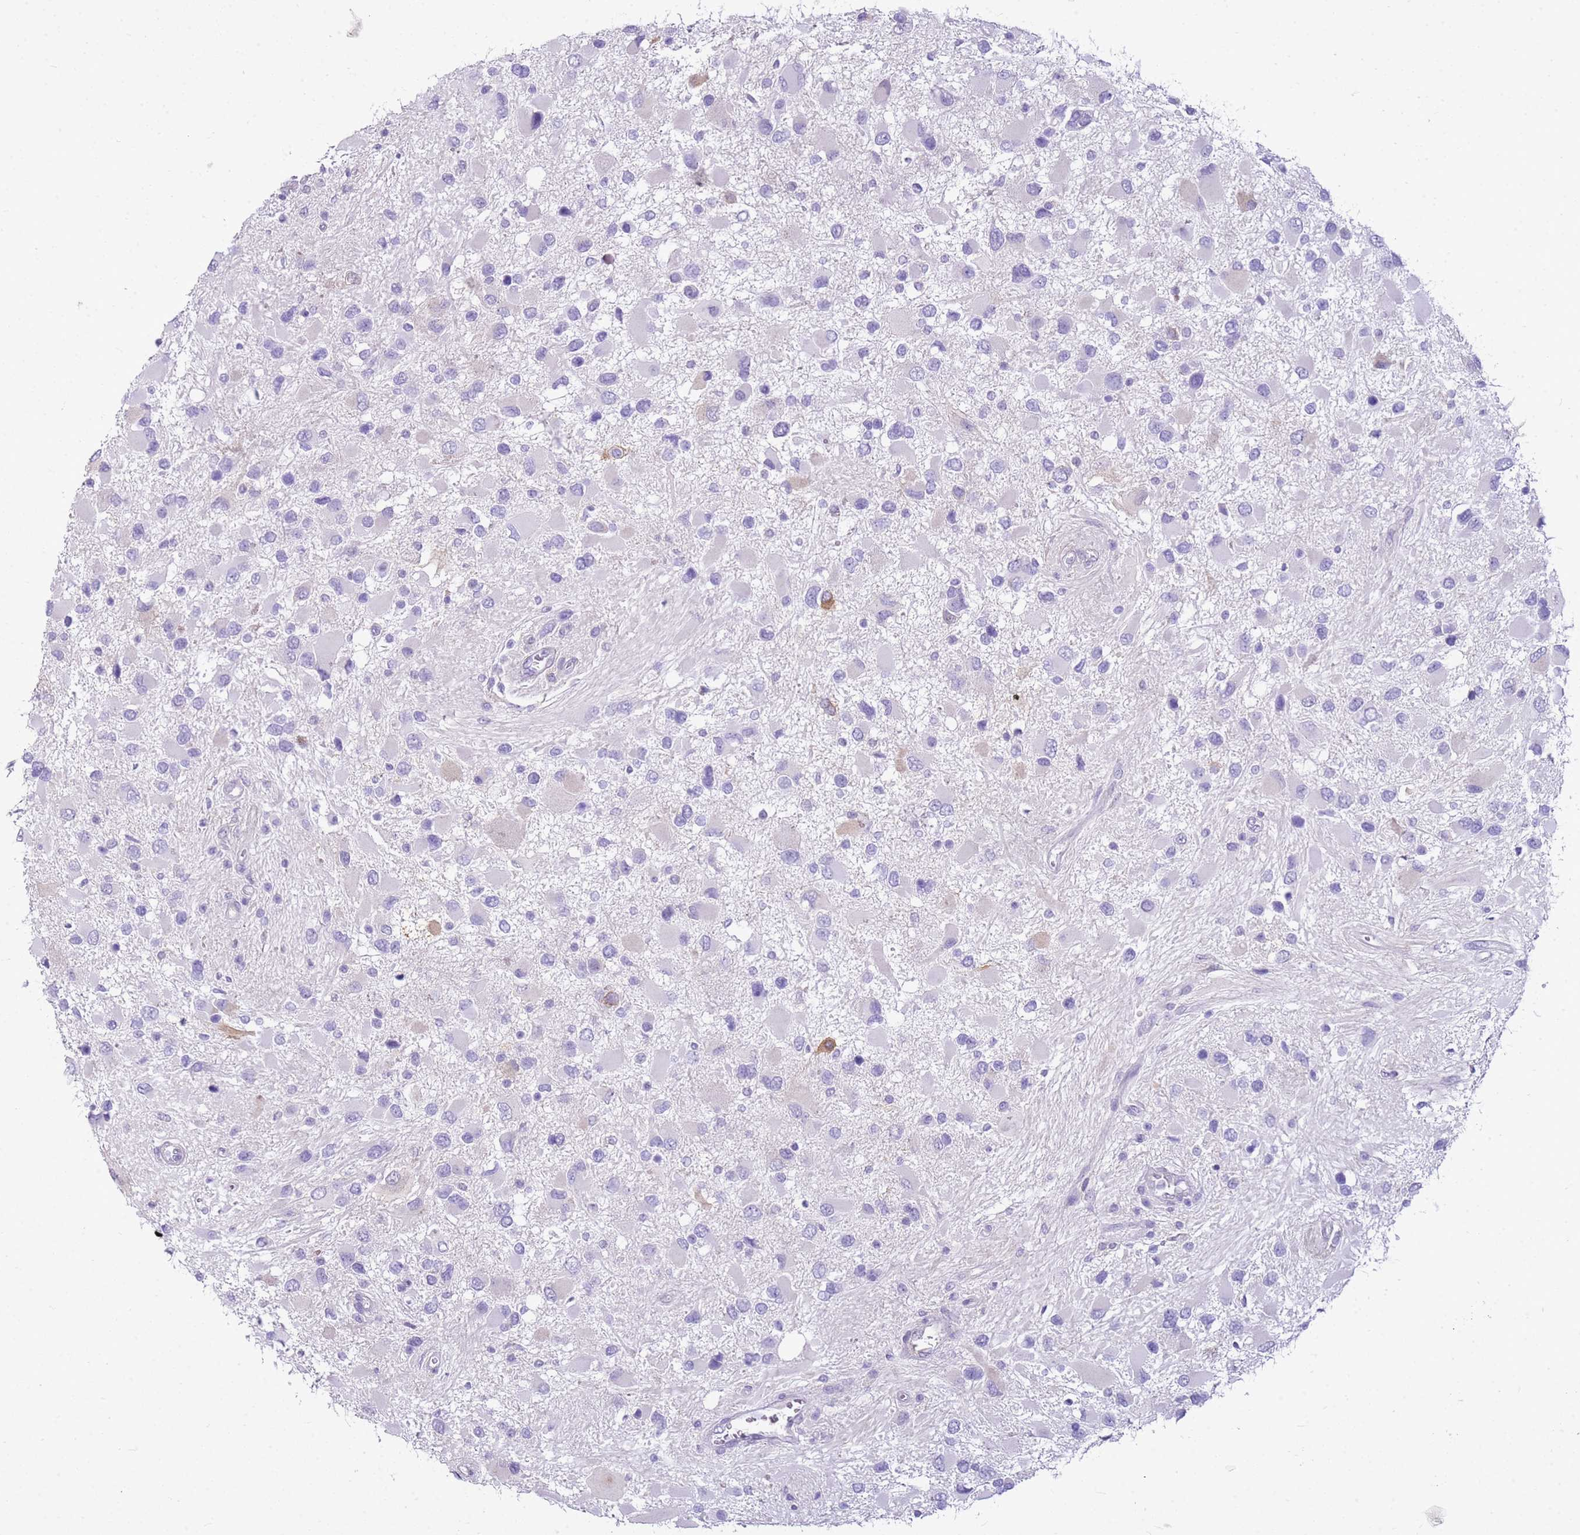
{"staining": {"intensity": "negative", "quantity": "none", "location": "none"}, "tissue": "glioma", "cell_type": "Tumor cells", "image_type": "cancer", "snomed": [{"axis": "morphology", "description": "Glioma, malignant, High grade"}, {"axis": "topography", "description": "Brain"}], "caption": "Immunohistochemistry (IHC) of glioma shows no positivity in tumor cells.", "gene": "HSPB1", "patient": {"sex": "male", "age": 53}}